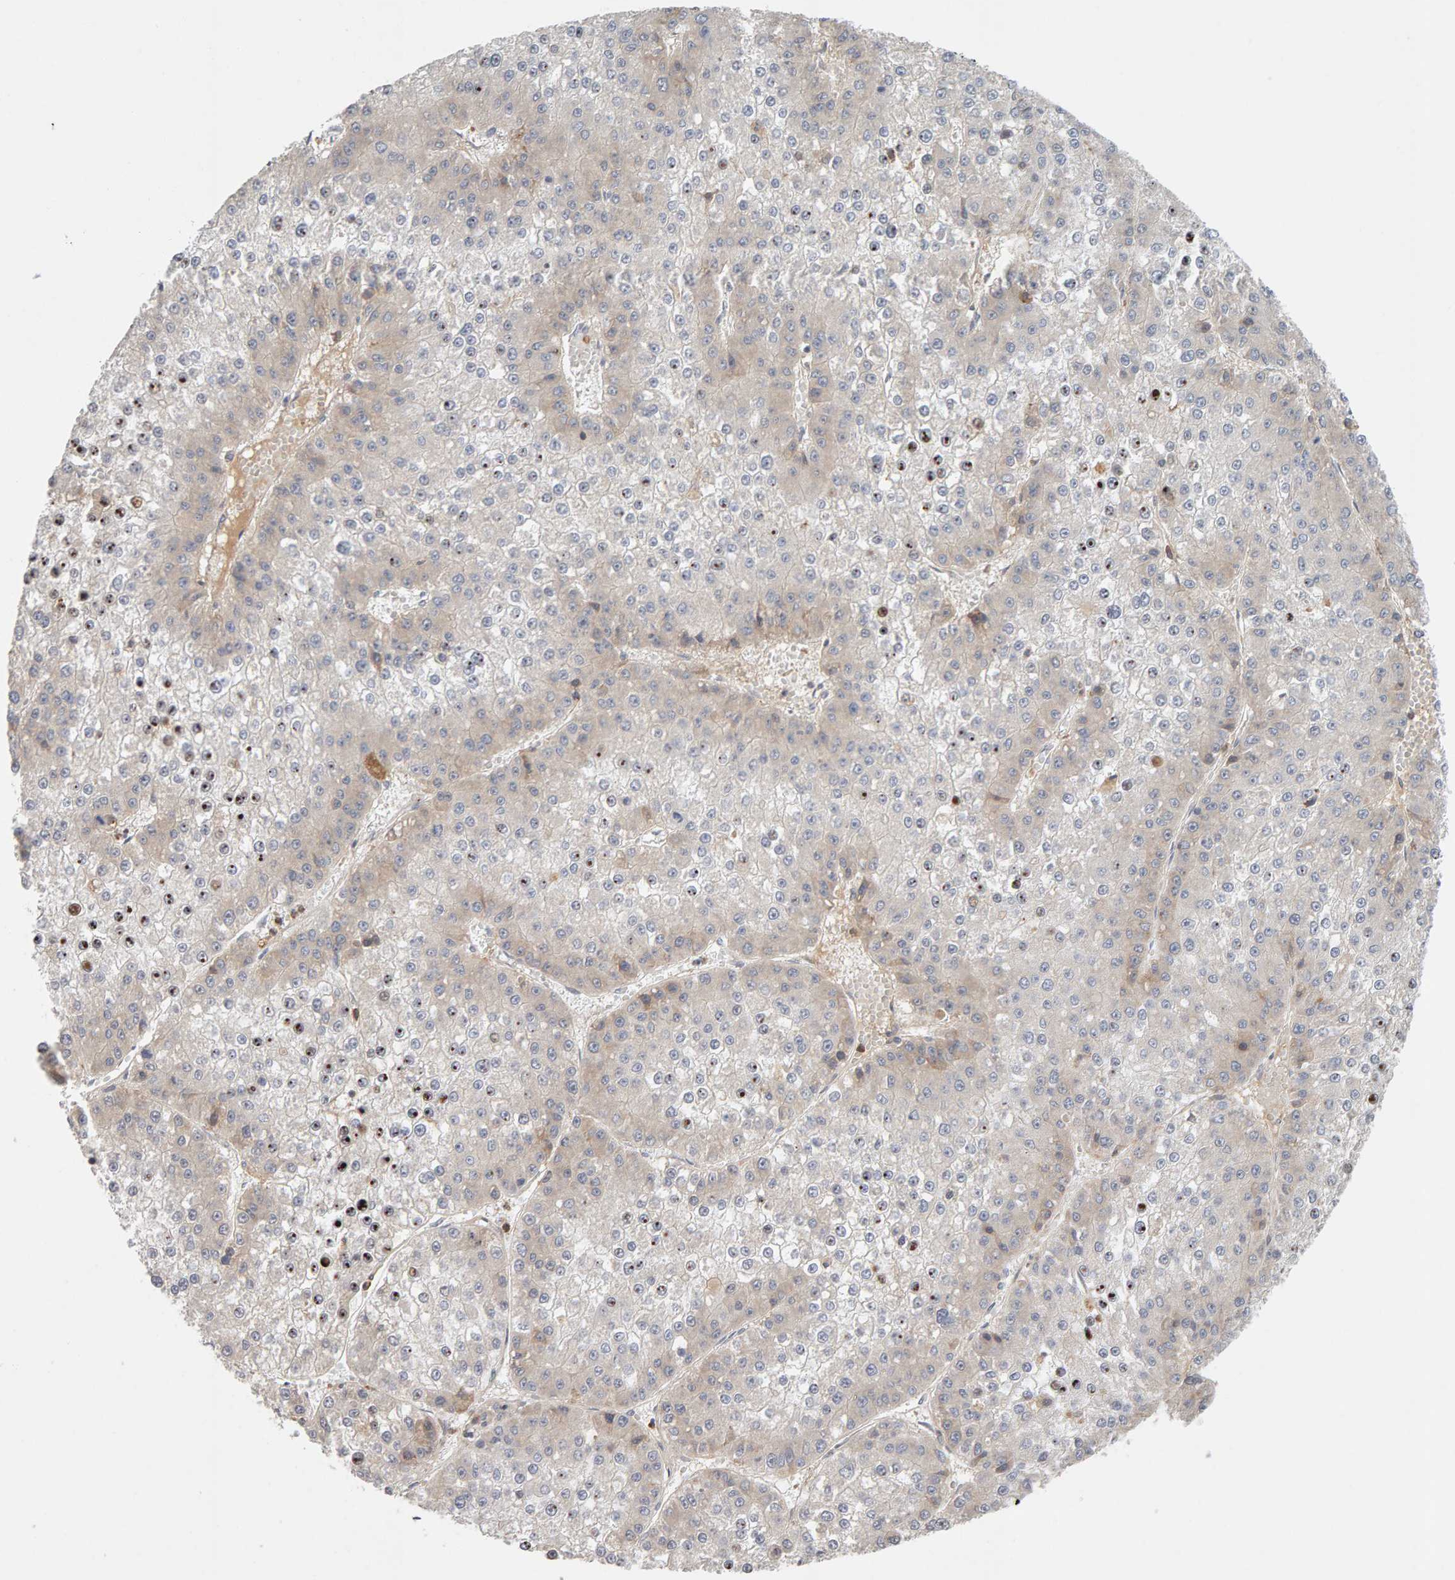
{"staining": {"intensity": "strong", "quantity": "<25%", "location": "nuclear"}, "tissue": "liver cancer", "cell_type": "Tumor cells", "image_type": "cancer", "snomed": [{"axis": "morphology", "description": "Carcinoma, Hepatocellular, NOS"}, {"axis": "topography", "description": "Liver"}], "caption": "A brown stain highlights strong nuclear positivity of a protein in human liver hepatocellular carcinoma tumor cells. The staining was performed using DAB (3,3'-diaminobenzidine), with brown indicating positive protein expression. Nuclei are stained blue with hematoxylin.", "gene": "NUDCD1", "patient": {"sex": "female", "age": 73}}